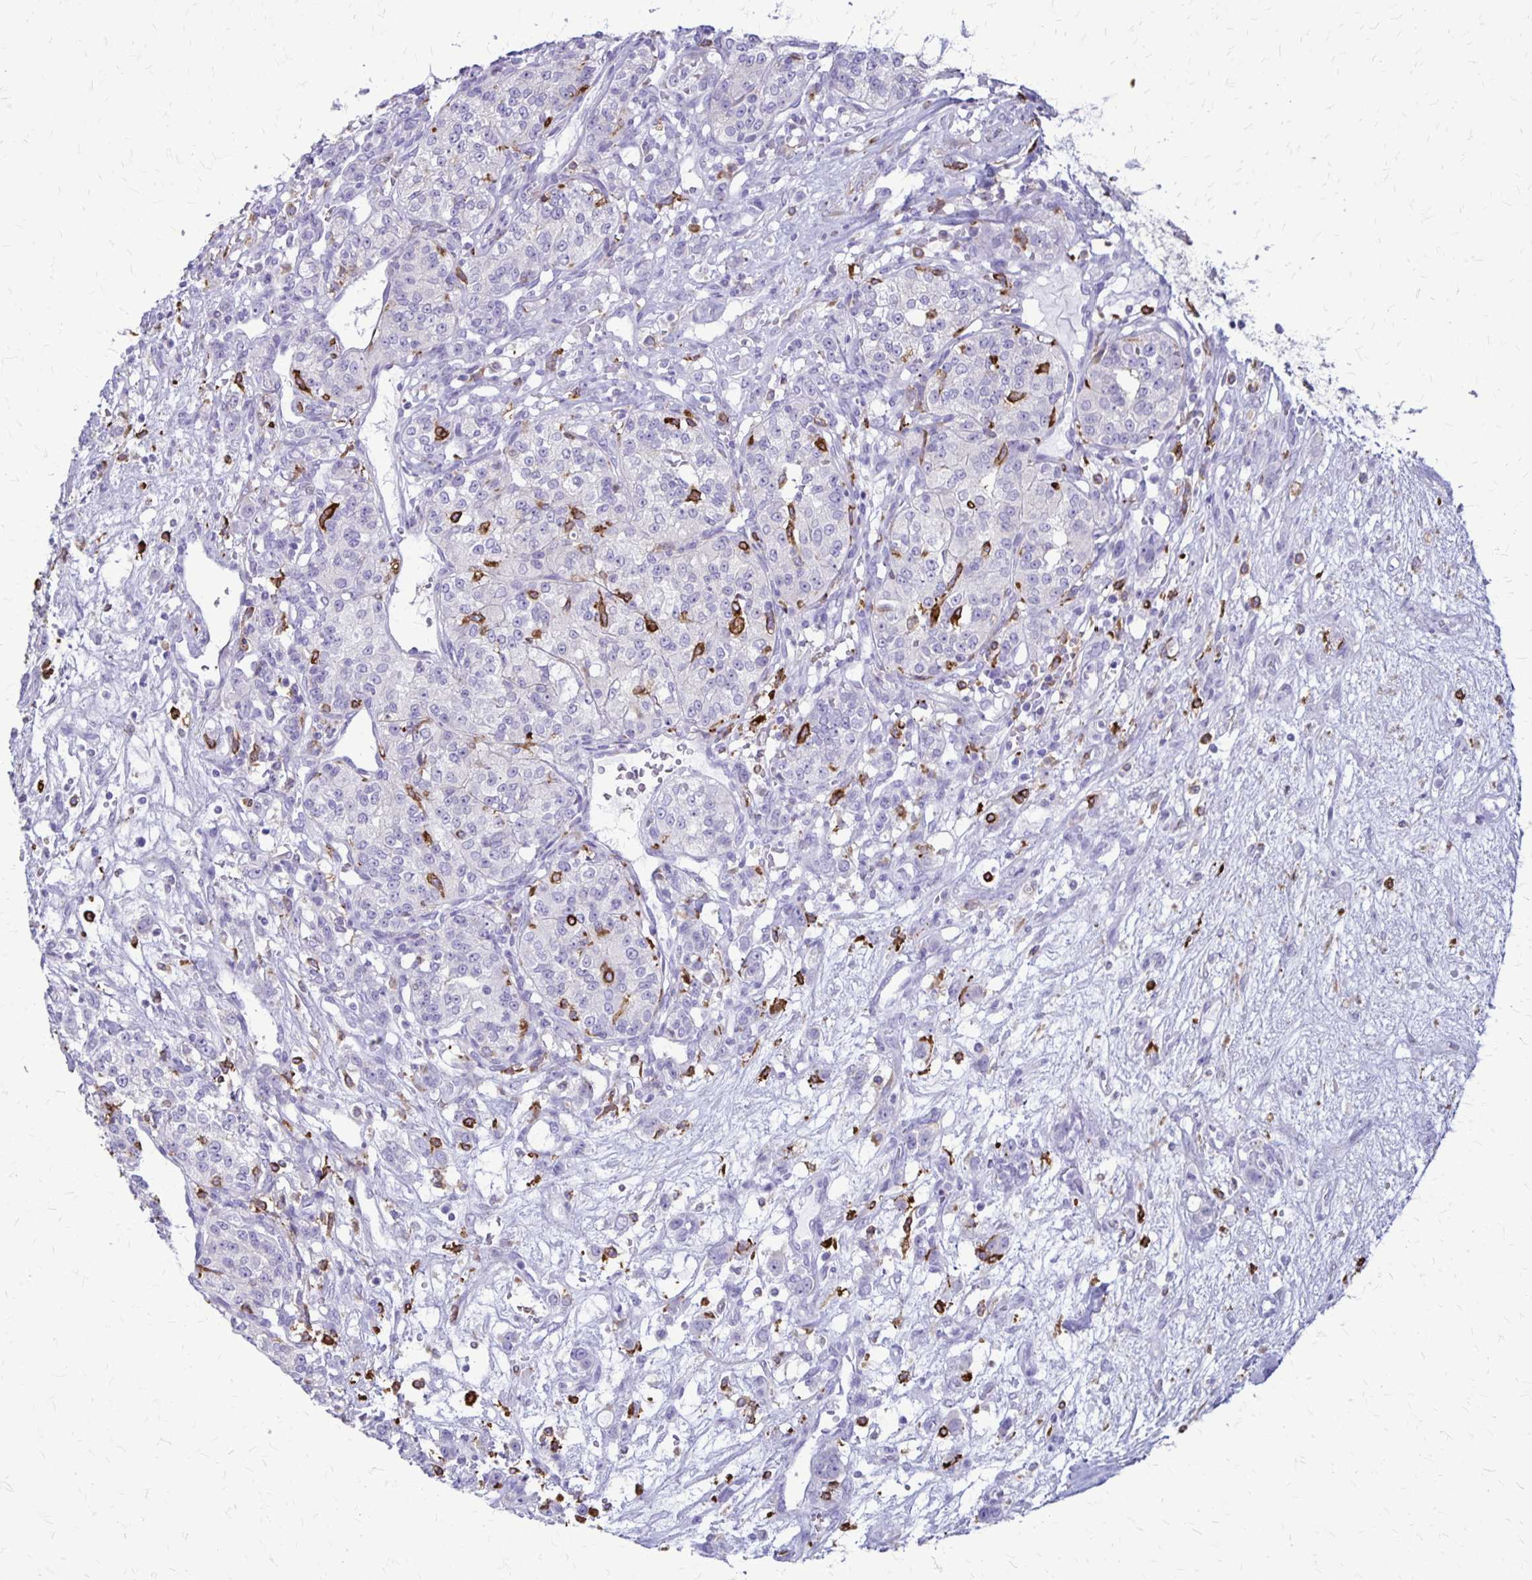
{"staining": {"intensity": "negative", "quantity": "none", "location": "none"}, "tissue": "renal cancer", "cell_type": "Tumor cells", "image_type": "cancer", "snomed": [{"axis": "morphology", "description": "Adenocarcinoma, NOS"}, {"axis": "topography", "description": "Kidney"}], "caption": "Immunohistochemical staining of renal cancer demonstrates no significant expression in tumor cells.", "gene": "RTN1", "patient": {"sex": "female", "age": 63}}